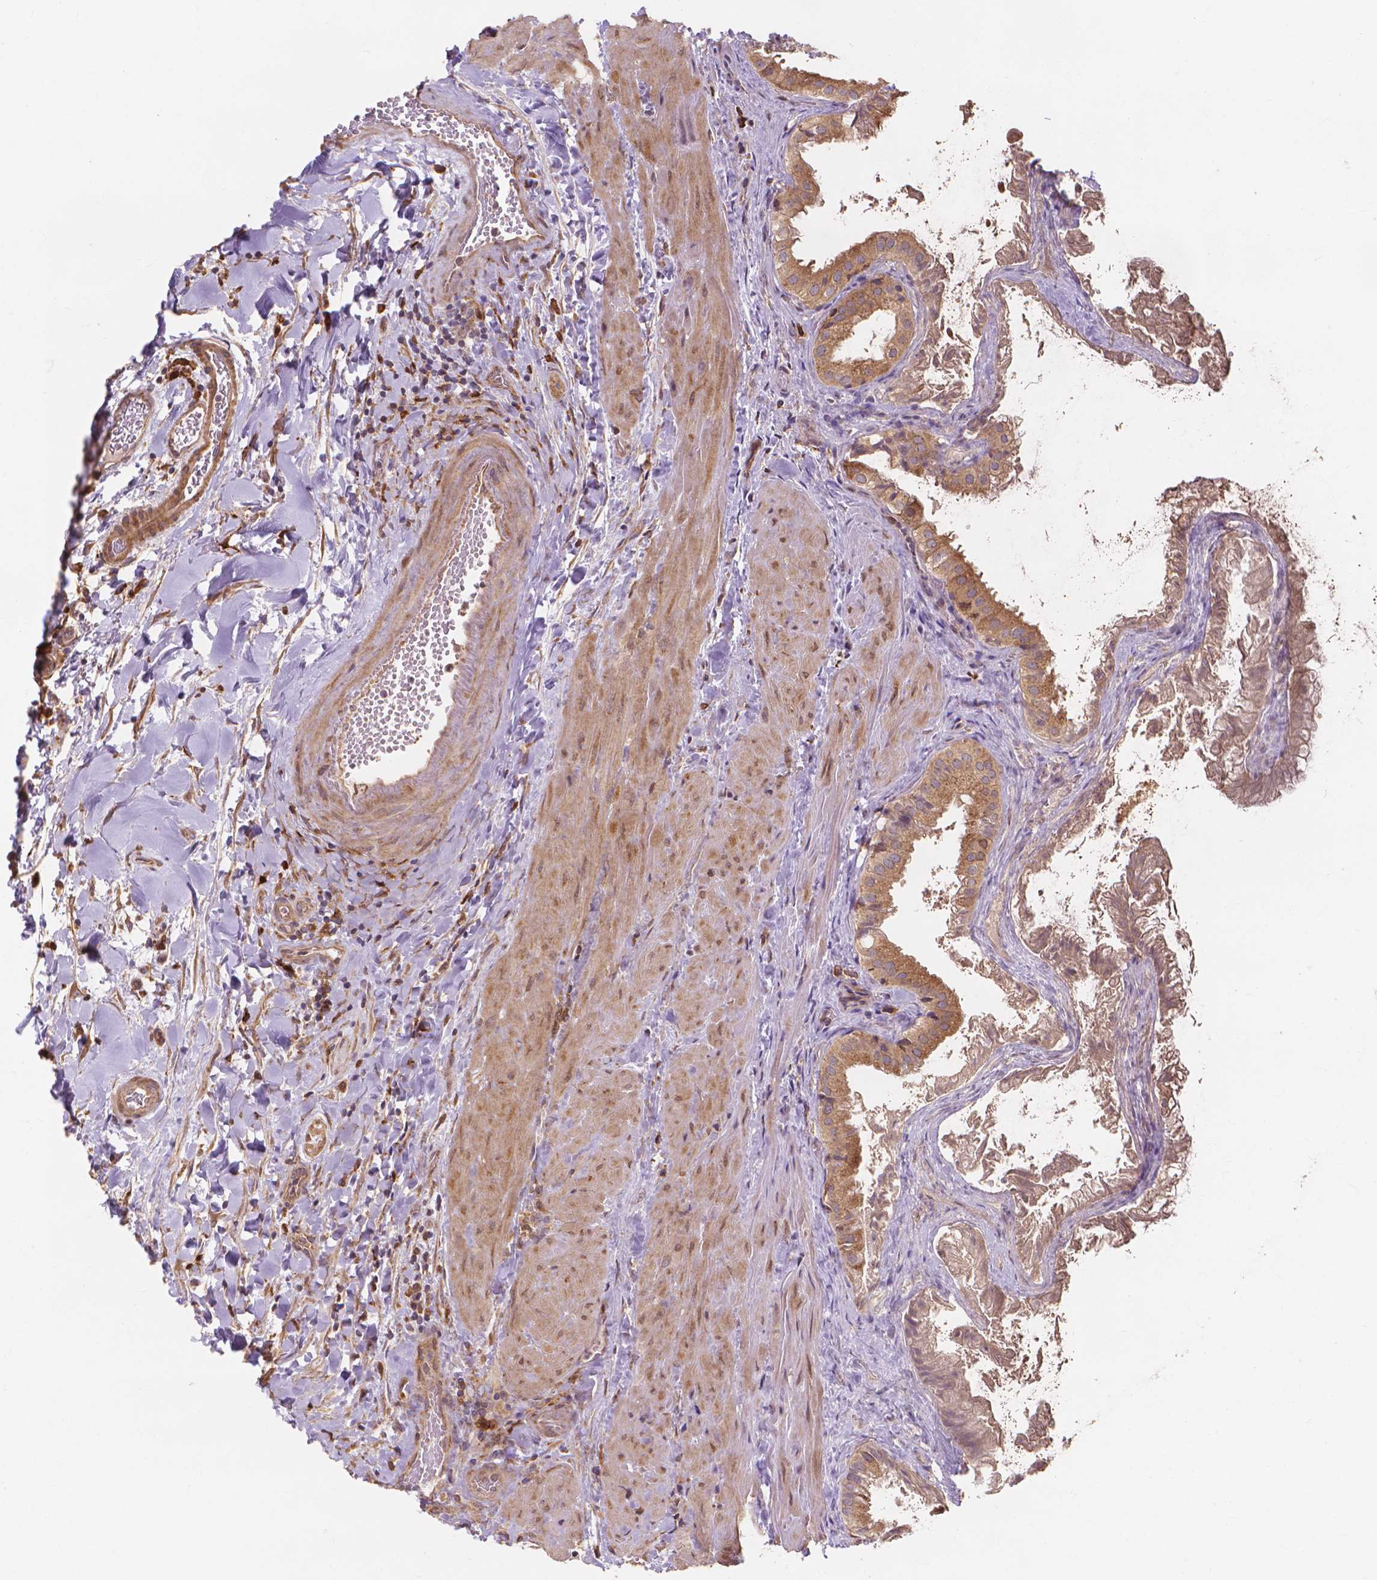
{"staining": {"intensity": "moderate", "quantity": ">75%", "location": "cytoplasmic/membranous"}, "tissue": "gallbladder", "cell_type": "Glandular cells", "image_type": "normal", "snomed": [{"axis": "morphology", "description": "Normal tissue, NOS"}, {"axis": "topography", "description": "Gallbladder"}], "caption": "A high-resolution image shows IHC staining of unremarkable gallbladder, which demonstrates moderate cytoplasmic/membranous positivity in about >75% of glandular cells.", "gene": "TAB2", "patient": {"sex": "male", "age": 70}}